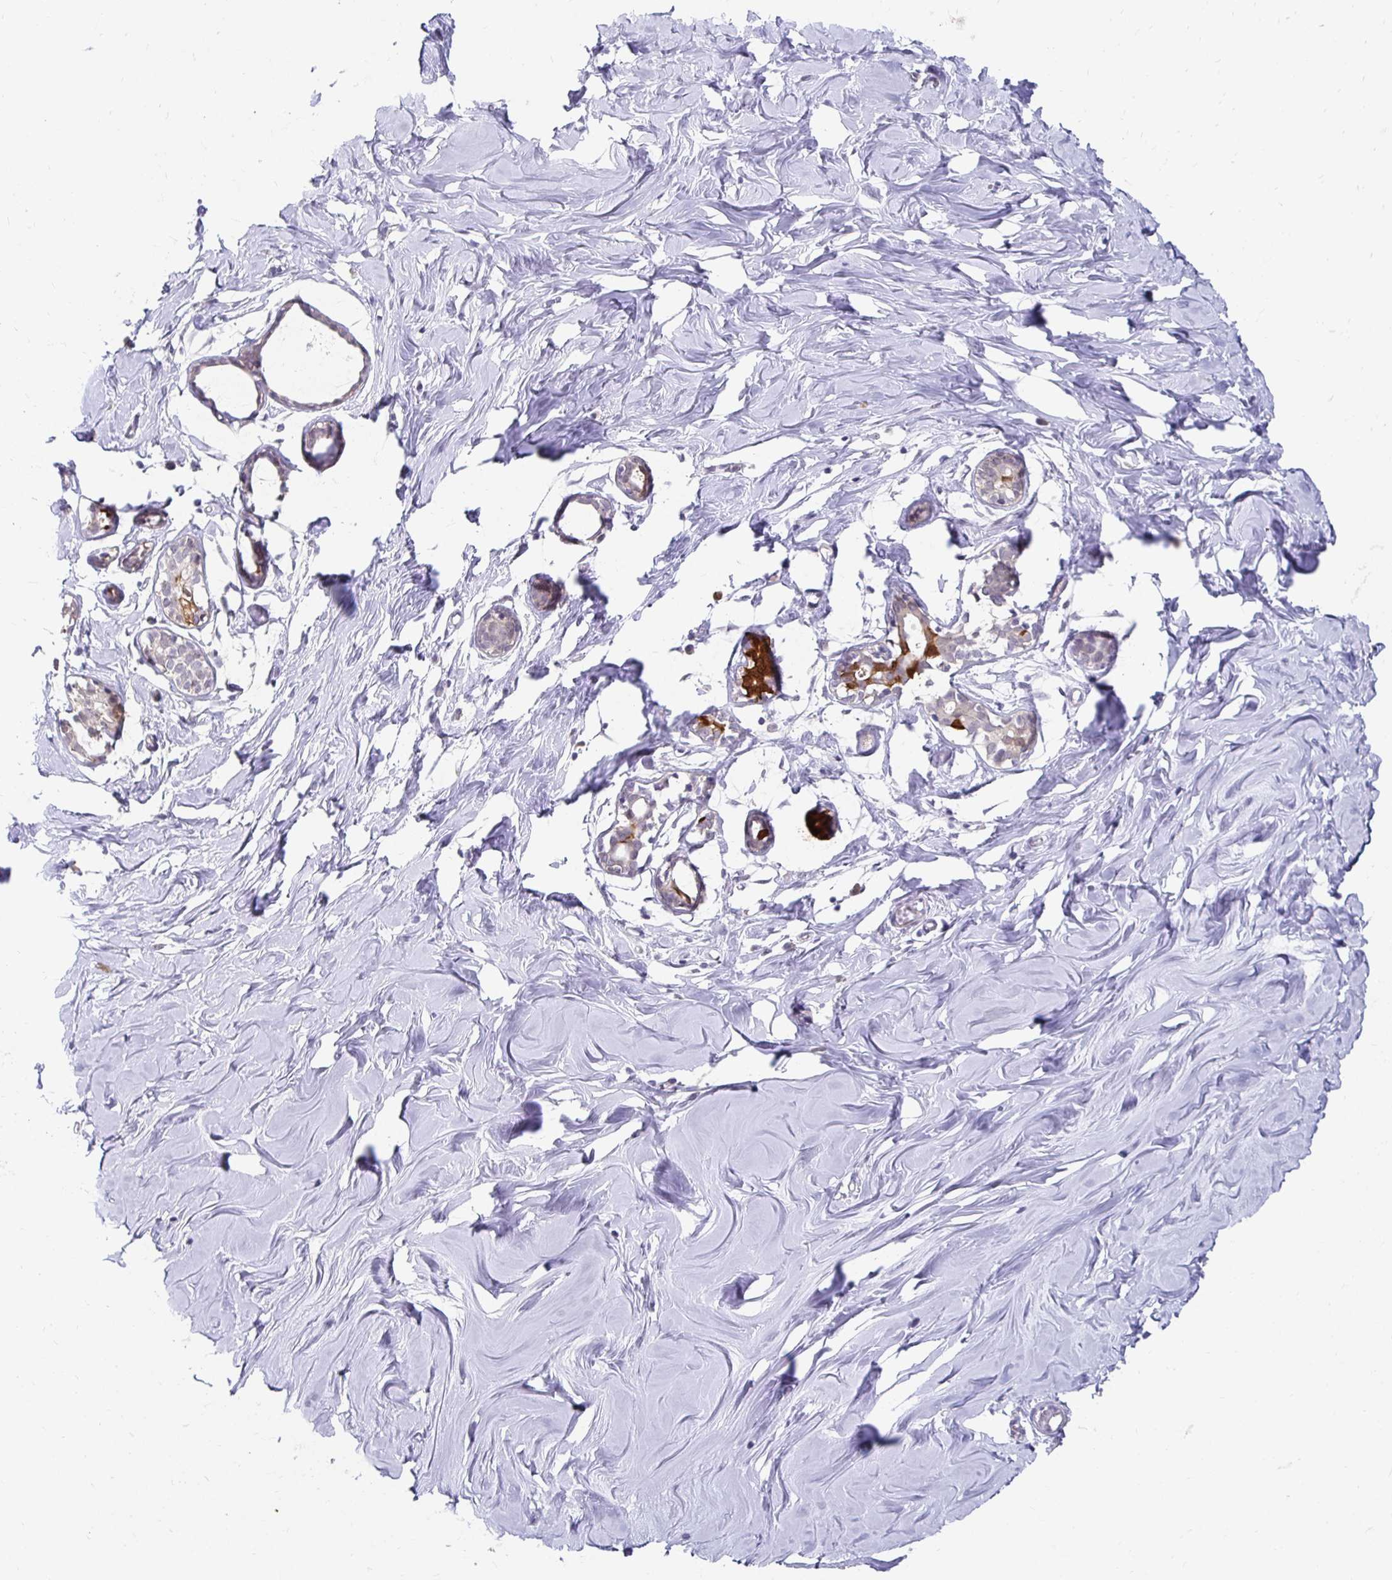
{"staining": {"intensity": "negative", "quantity": "none", "location": "none"}, "tissue": "breast", "cell_type": "Adipocytes", "image_type": "normal", "snomed": [{"axis": "morphology", "description": "Normal tissue, NOS"}, {"axis": "topography", "description": "Breast"}], "caption": "Adipocytes show no significant protein staining in unremarkable breast. Brightfield microscopy of immunohistochemistry stained with DAB (brown) and hematoxylin (blue), captured at high magnification.", "gene": "PADI2", "patient": {"sex": "female", "age": 27}}